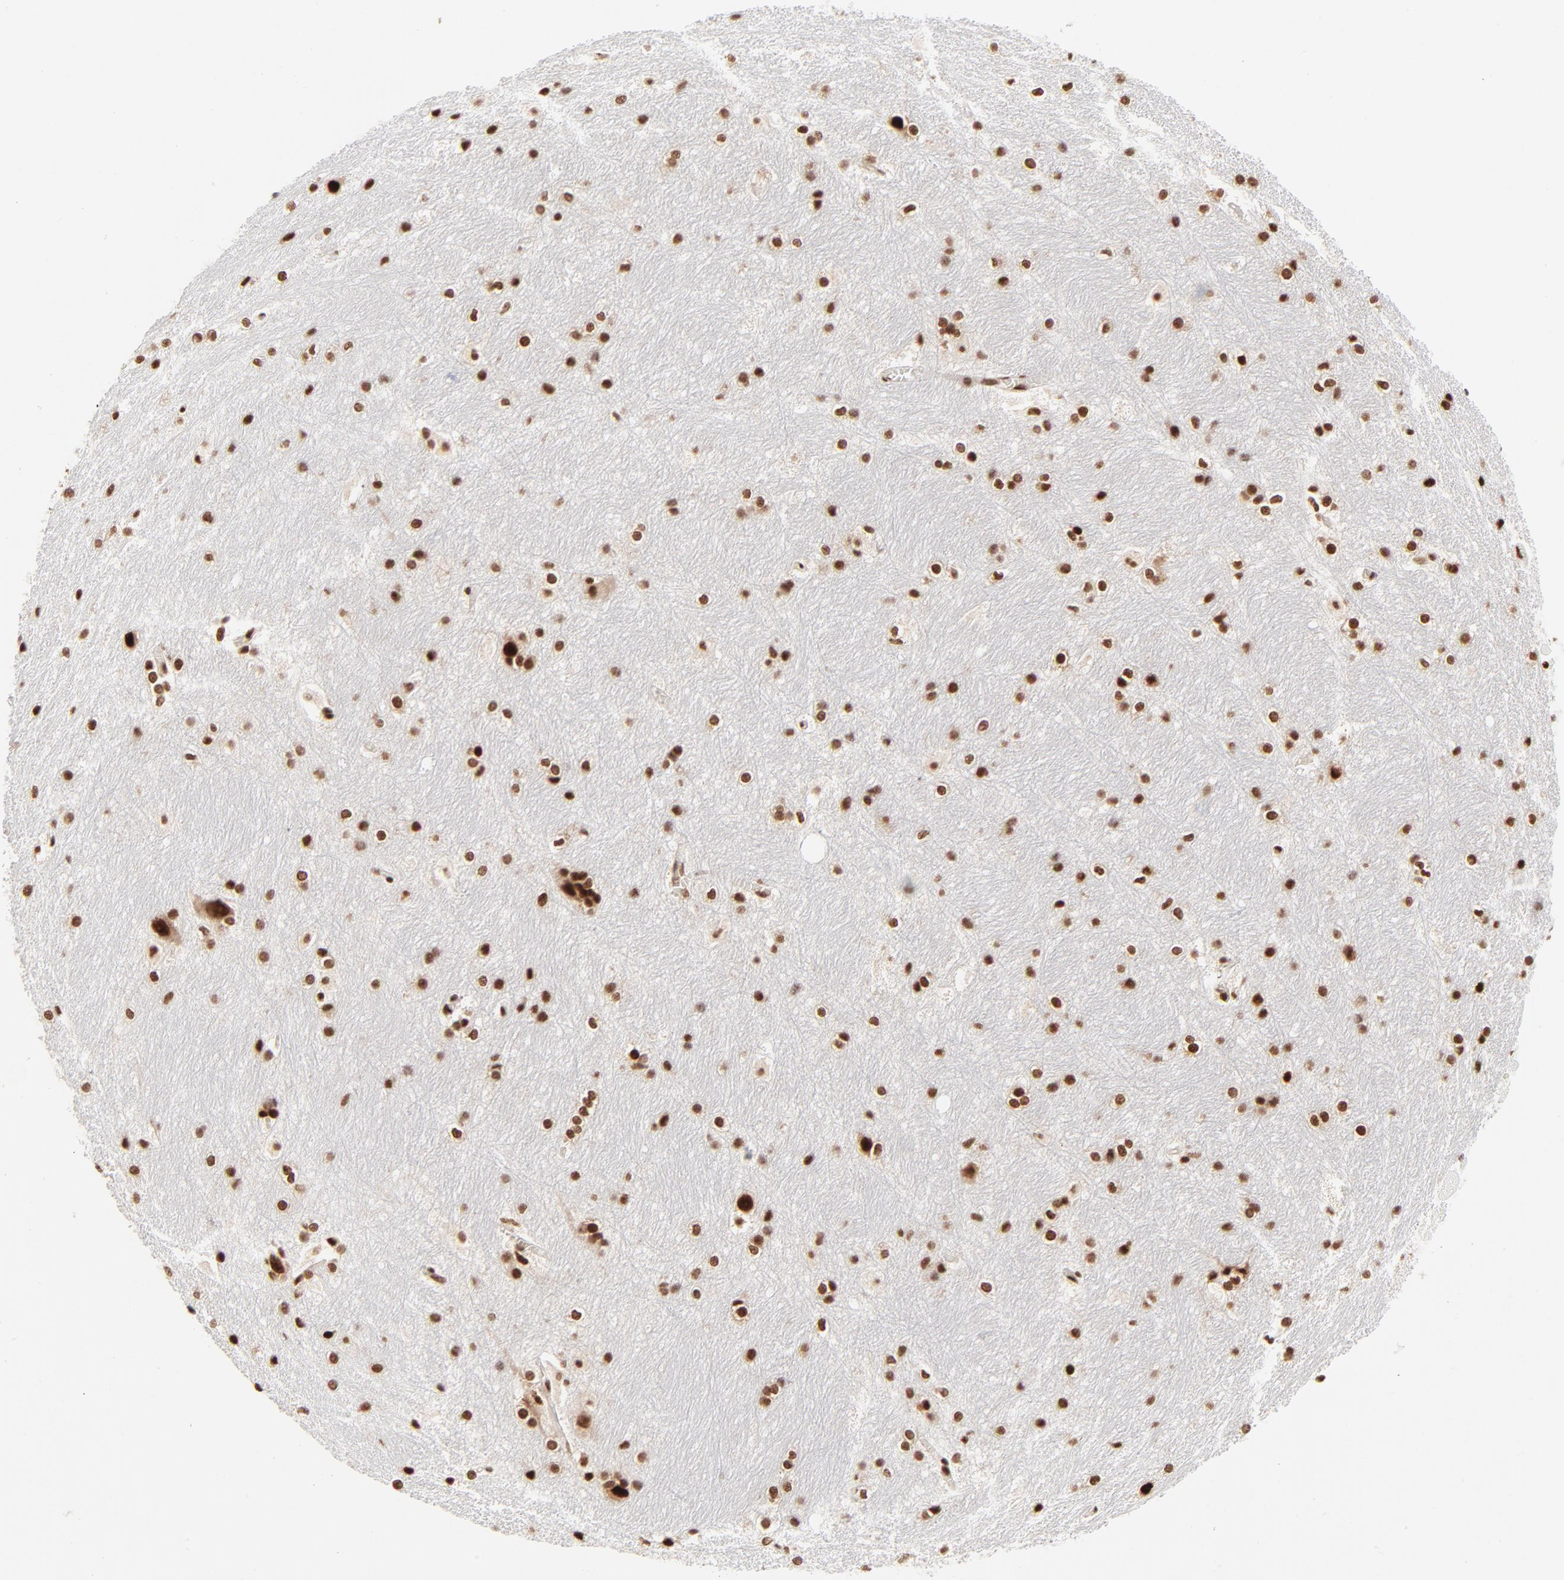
{"staining": {"intensity": "strong", "quantity": ">75%", "location": "nuclear"}, "tissue": "hippocampus", "cell_type": "Glial cells", "image_type": "normal", "snomed": [{"axis": "morphology", "description": "Normal tissue, NOS"}, {"axis": "topography", "description": "Hippocampus"}], "caption": "Human hippocampus stained with a brown dye demonstrates strong nuclear positive positivity in approximately >75% of glial cells.", "gene": "TARDBP", "patient": {"sex": "female", "age": 19}}